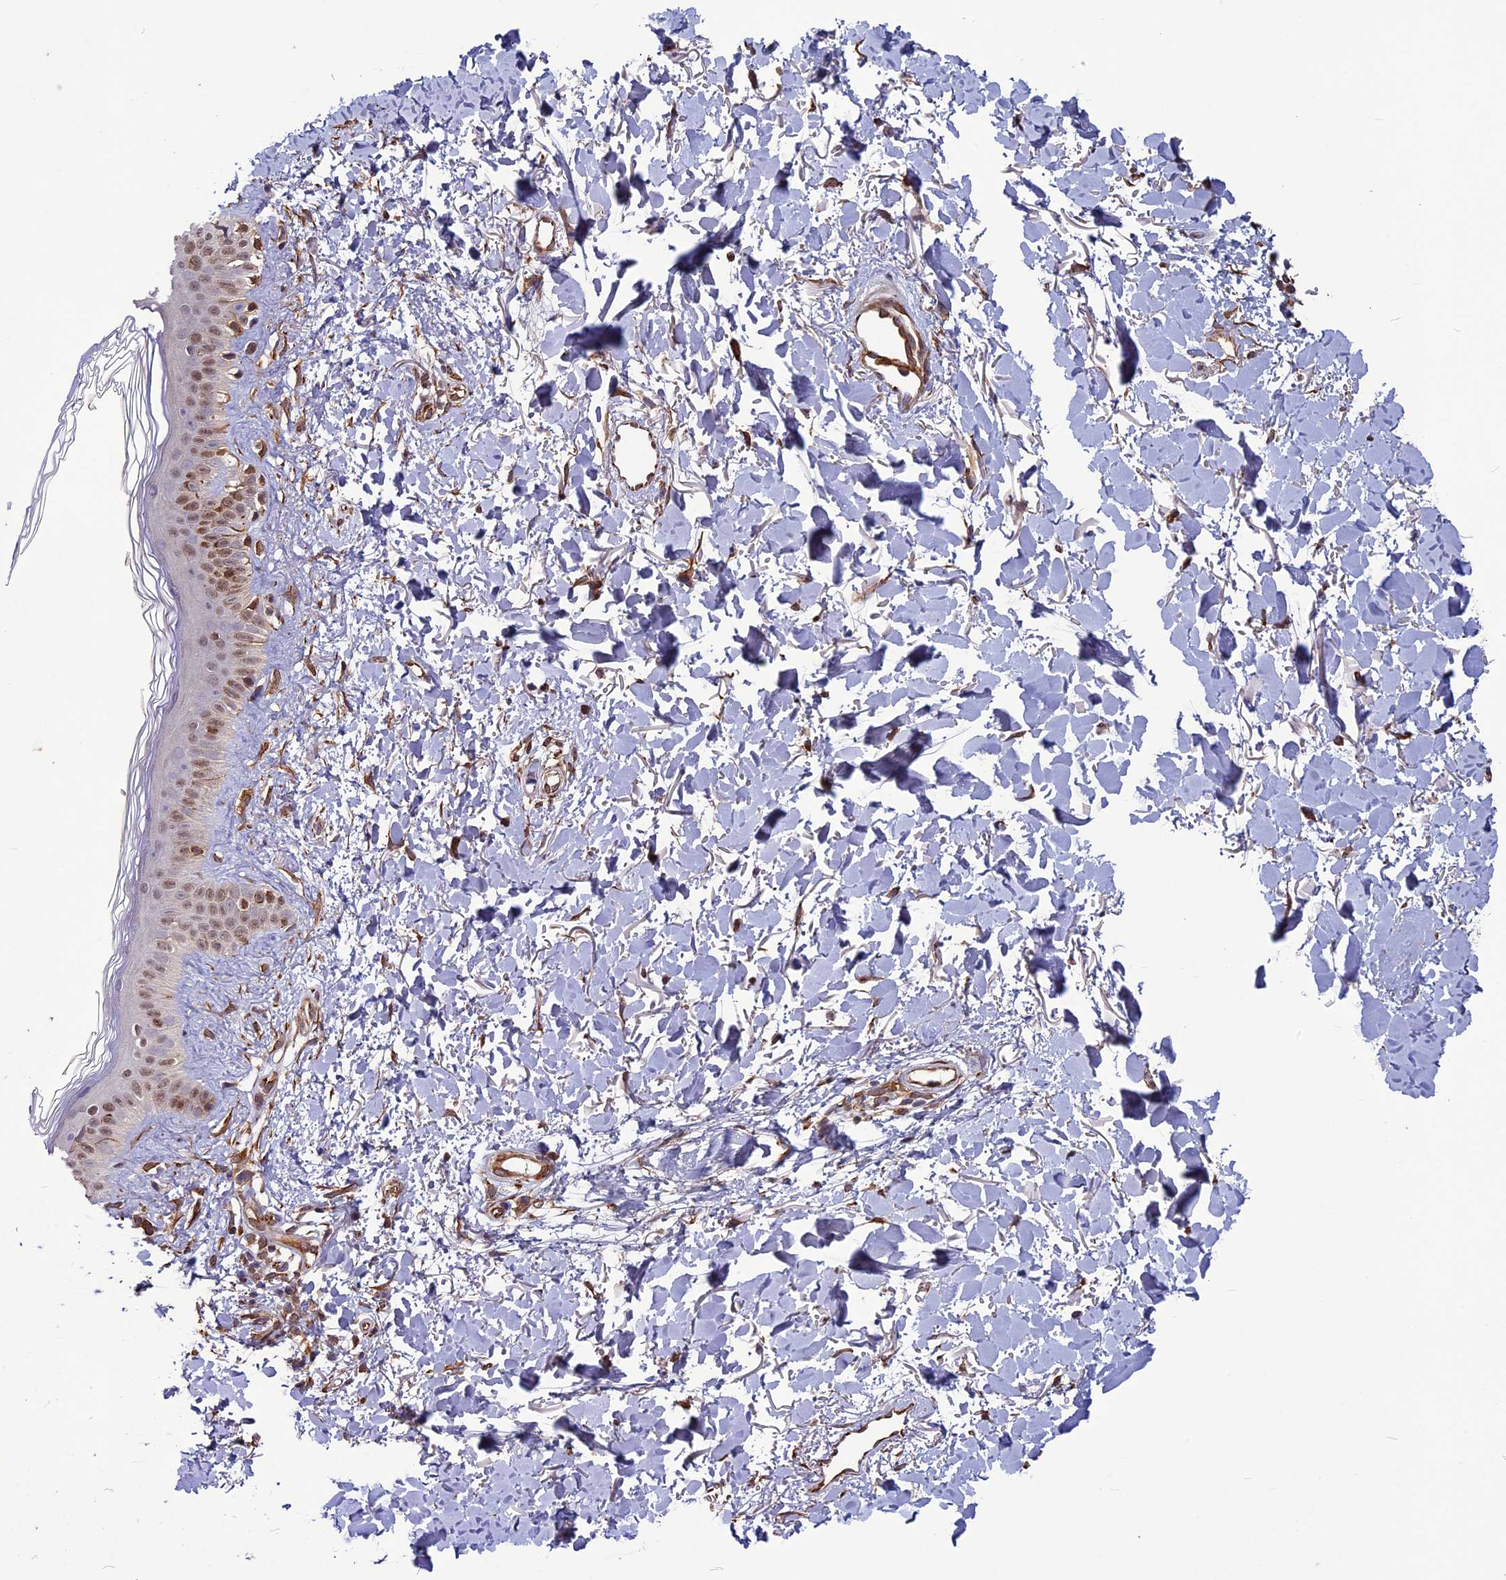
{"staining": {"intensity": "moderate", "quantity": ">75%", "location": "cytoplasmic/membranous,nuclear"}, "tissue": "skin", "cell_type": "Fibroblasts", "image_type": "normal", "snomed": [{"axis": "morphology", "description": "Normal tissue, NOS"}, {"axis": "topography", "description": "Skin"}], "caption": "Immunohistochemistry micrograph of benign human skin stained for a protein (brown), which reveals medium levels of moderate cytoplasmic/membranous,nuclear positivity in approximately >75% of fibroblasts.", "gene": "C3orf70", "patient": {"sex": "female", "age": 58}}